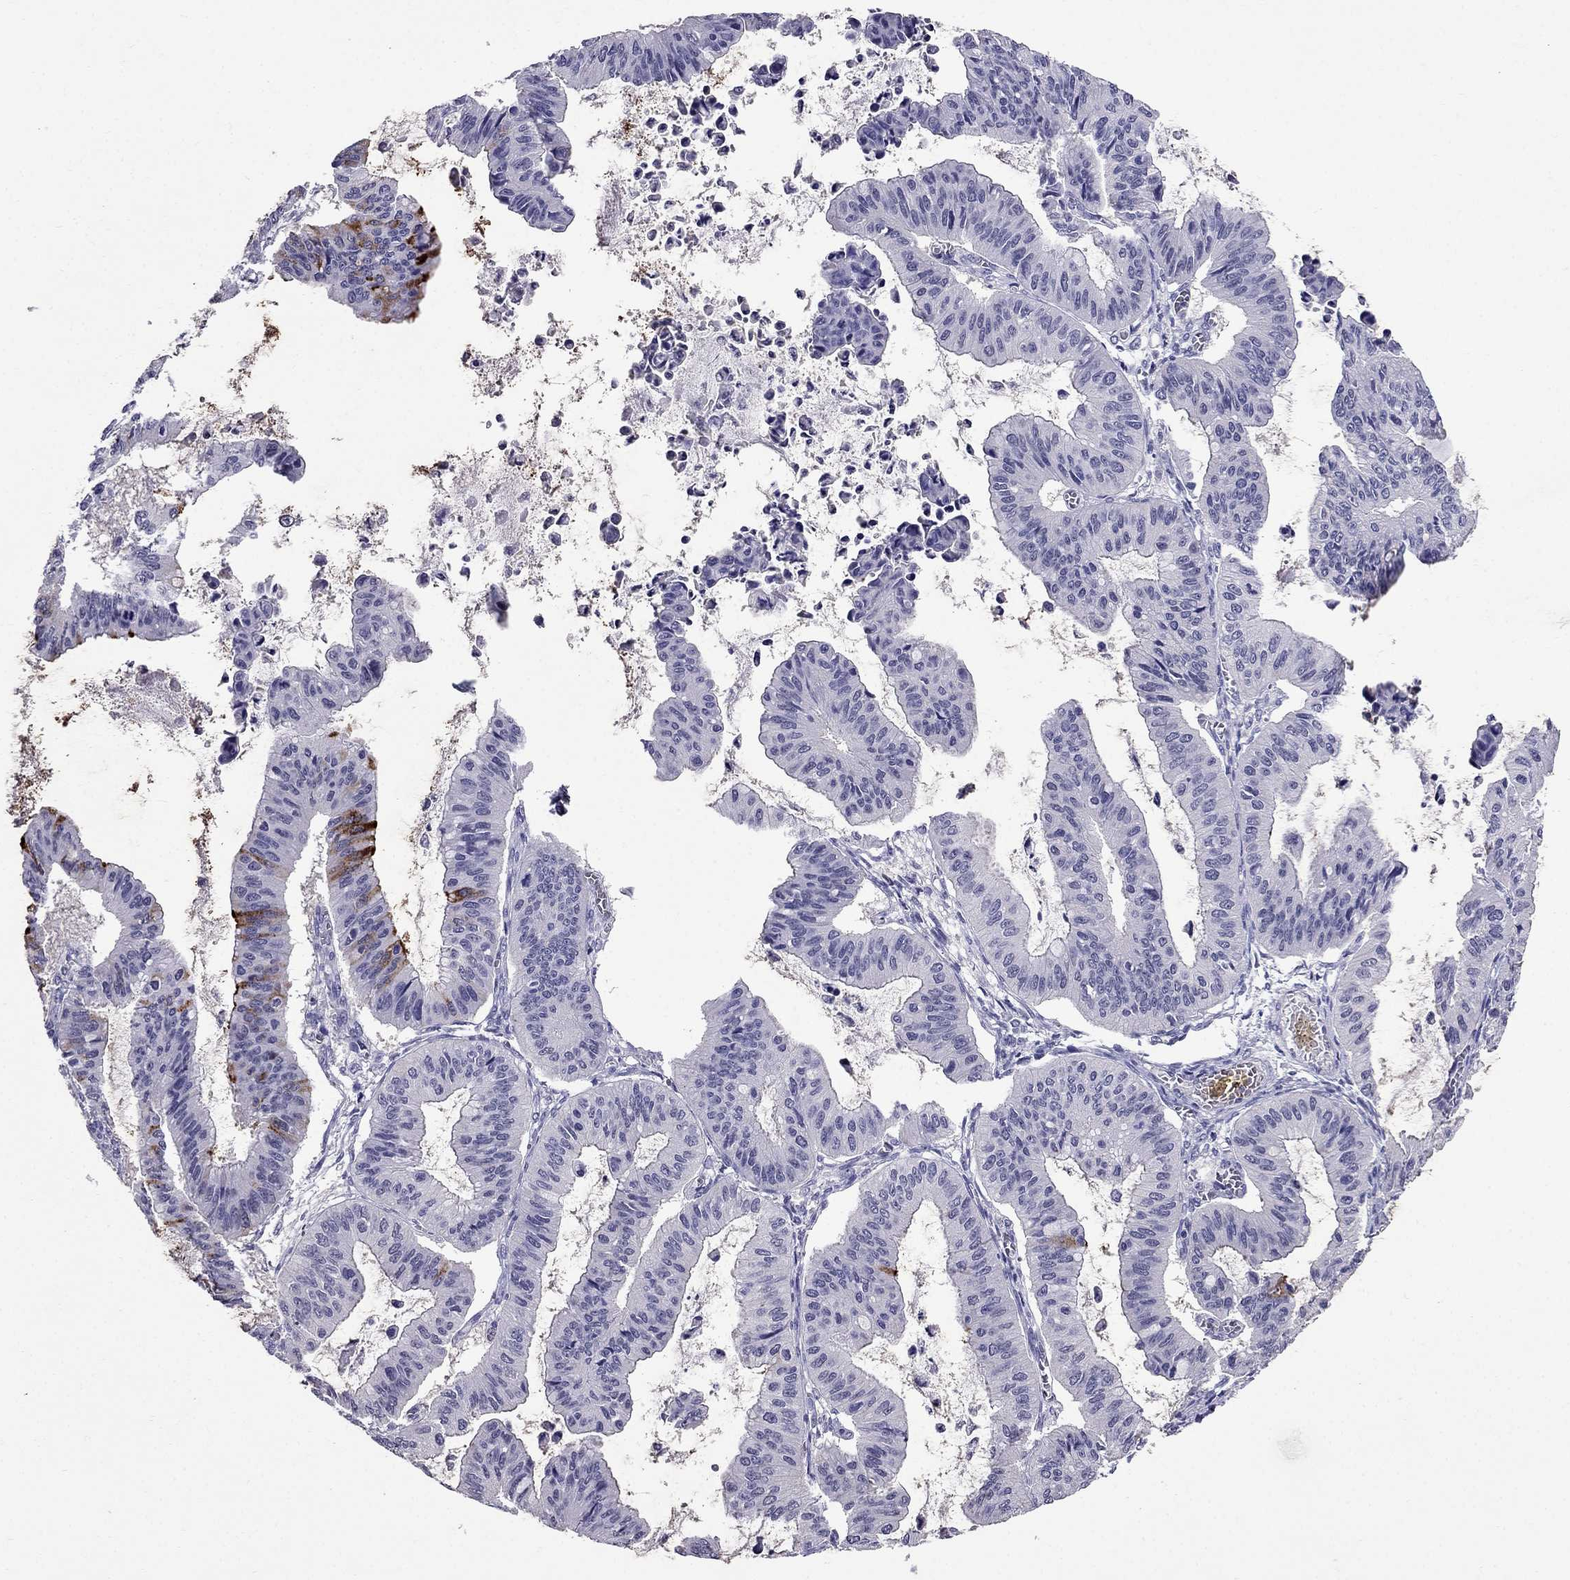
{"staining": {"intensity": "strong", "quantity": "<25%", "location": "cytoplasmic/membranous"}, "tissue": "ovarian cancer", "cell_type": "Tumor cells", "image_type": "cancer", "snomed": [{"axis": "morphology", "description": "Cystadenocarcinoma, mucinous, NOS"}, {"axis": "topography", "description": "Ovary"}], "caption": "Immunohistochemical staining of ovarian cancer shows strong cytoplasmic/membranous protein positivity in approximately <25% of tumor cells. Using DAB (3,3'-diaminobenzidine) (brown) and hematoxylin (blue) stains, captured at high magnification using brightfield microscopy.", "gene": "OLFM4", "patient": {"sex": "female", "age": 72}}